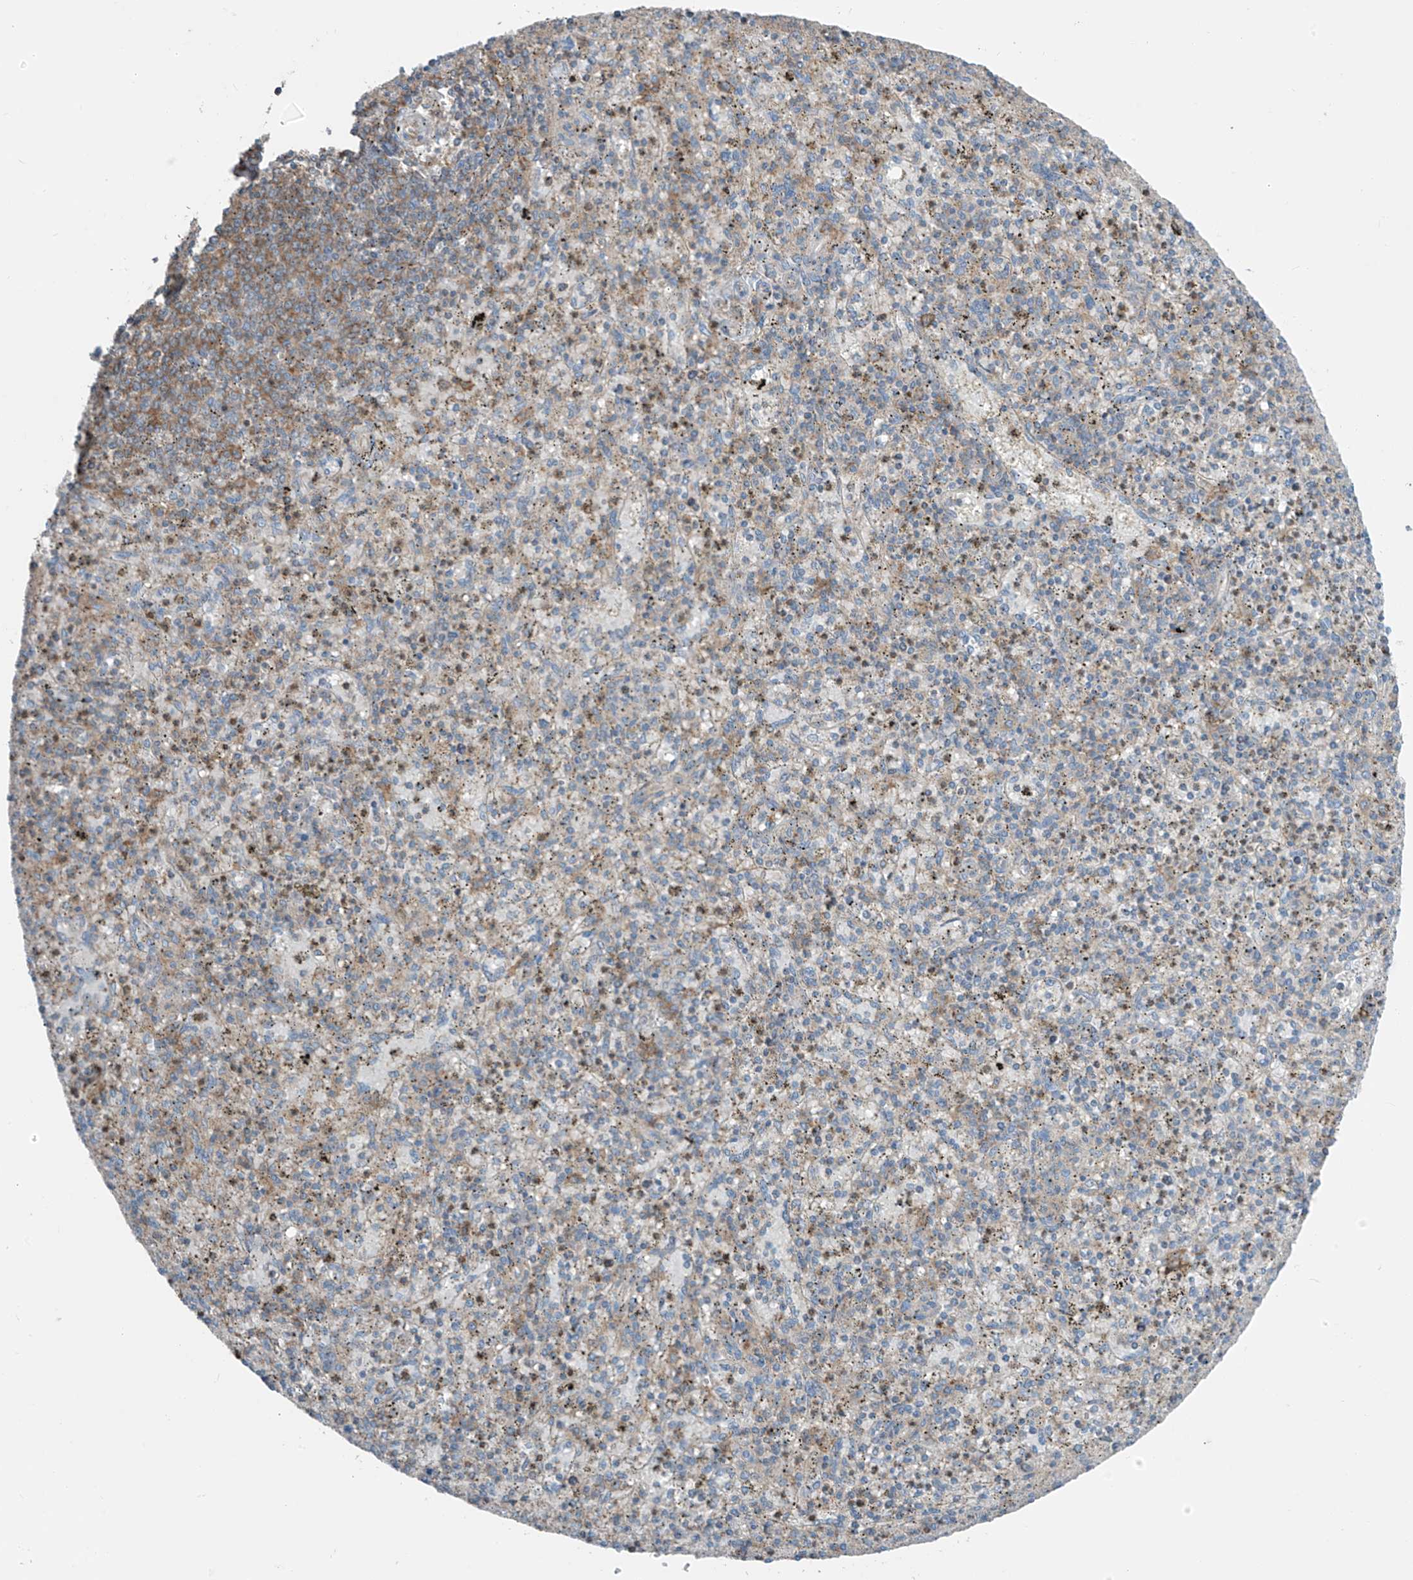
{"staining": {"intensity": "weak", "quantity": "<25%", "location": "cytoplasmic/membranous"}, "tissue": "spleen", "cell_type": "Cells in red pulp", "image_type": "normal", "snomed": [{"axis": "morphology", "description": "Normal tissue, NOS"}, {"axis": "topography", "description": "Spleen"}], "caption": "Immunohistochemistry image of unremarkable spleen: human spleen stained with DAB demonstrates no significant protein expression in cells in red pulp.", "gene": "SLC1A5", "patient": {"sex": "male", "age": 72}}